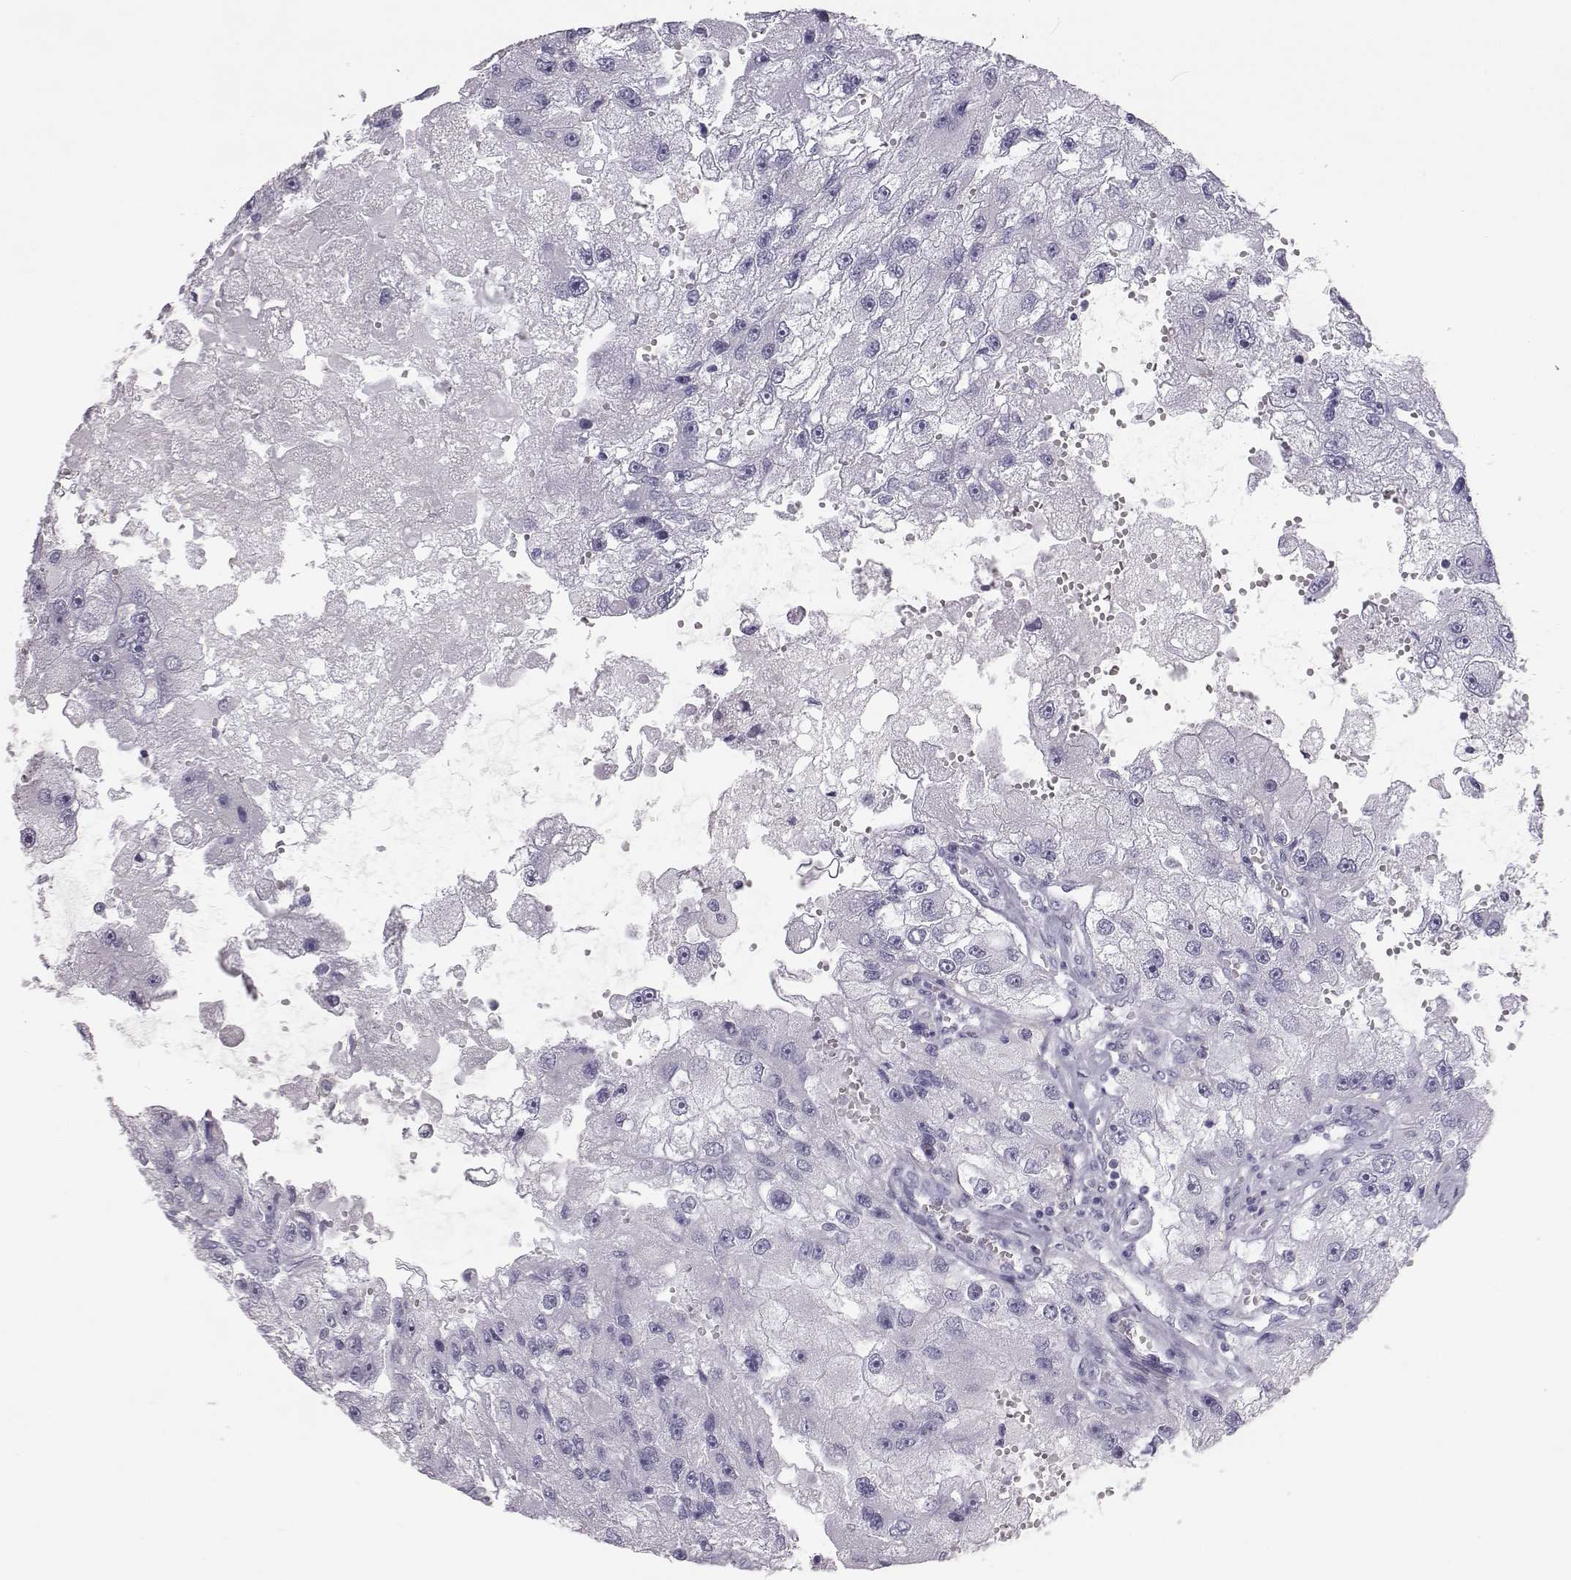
{"staining": {"intensity": "negative", "quantity": "none", "location": "none"}, "tissue": "renal cancer", "cell_type": "Tumor cells", "image_type": "cancer", "snomed": [{"axis": "morphology", "description": "Adenocarcinoma, NOS"}, {"axis": "topography", "description": "Kidney"}], "caption": "Immunohistochemistry of human renal cancer displays no staining in tumor cells.", "gene": "ITLN2", "patient": {"sex": "male", "age": 63}}